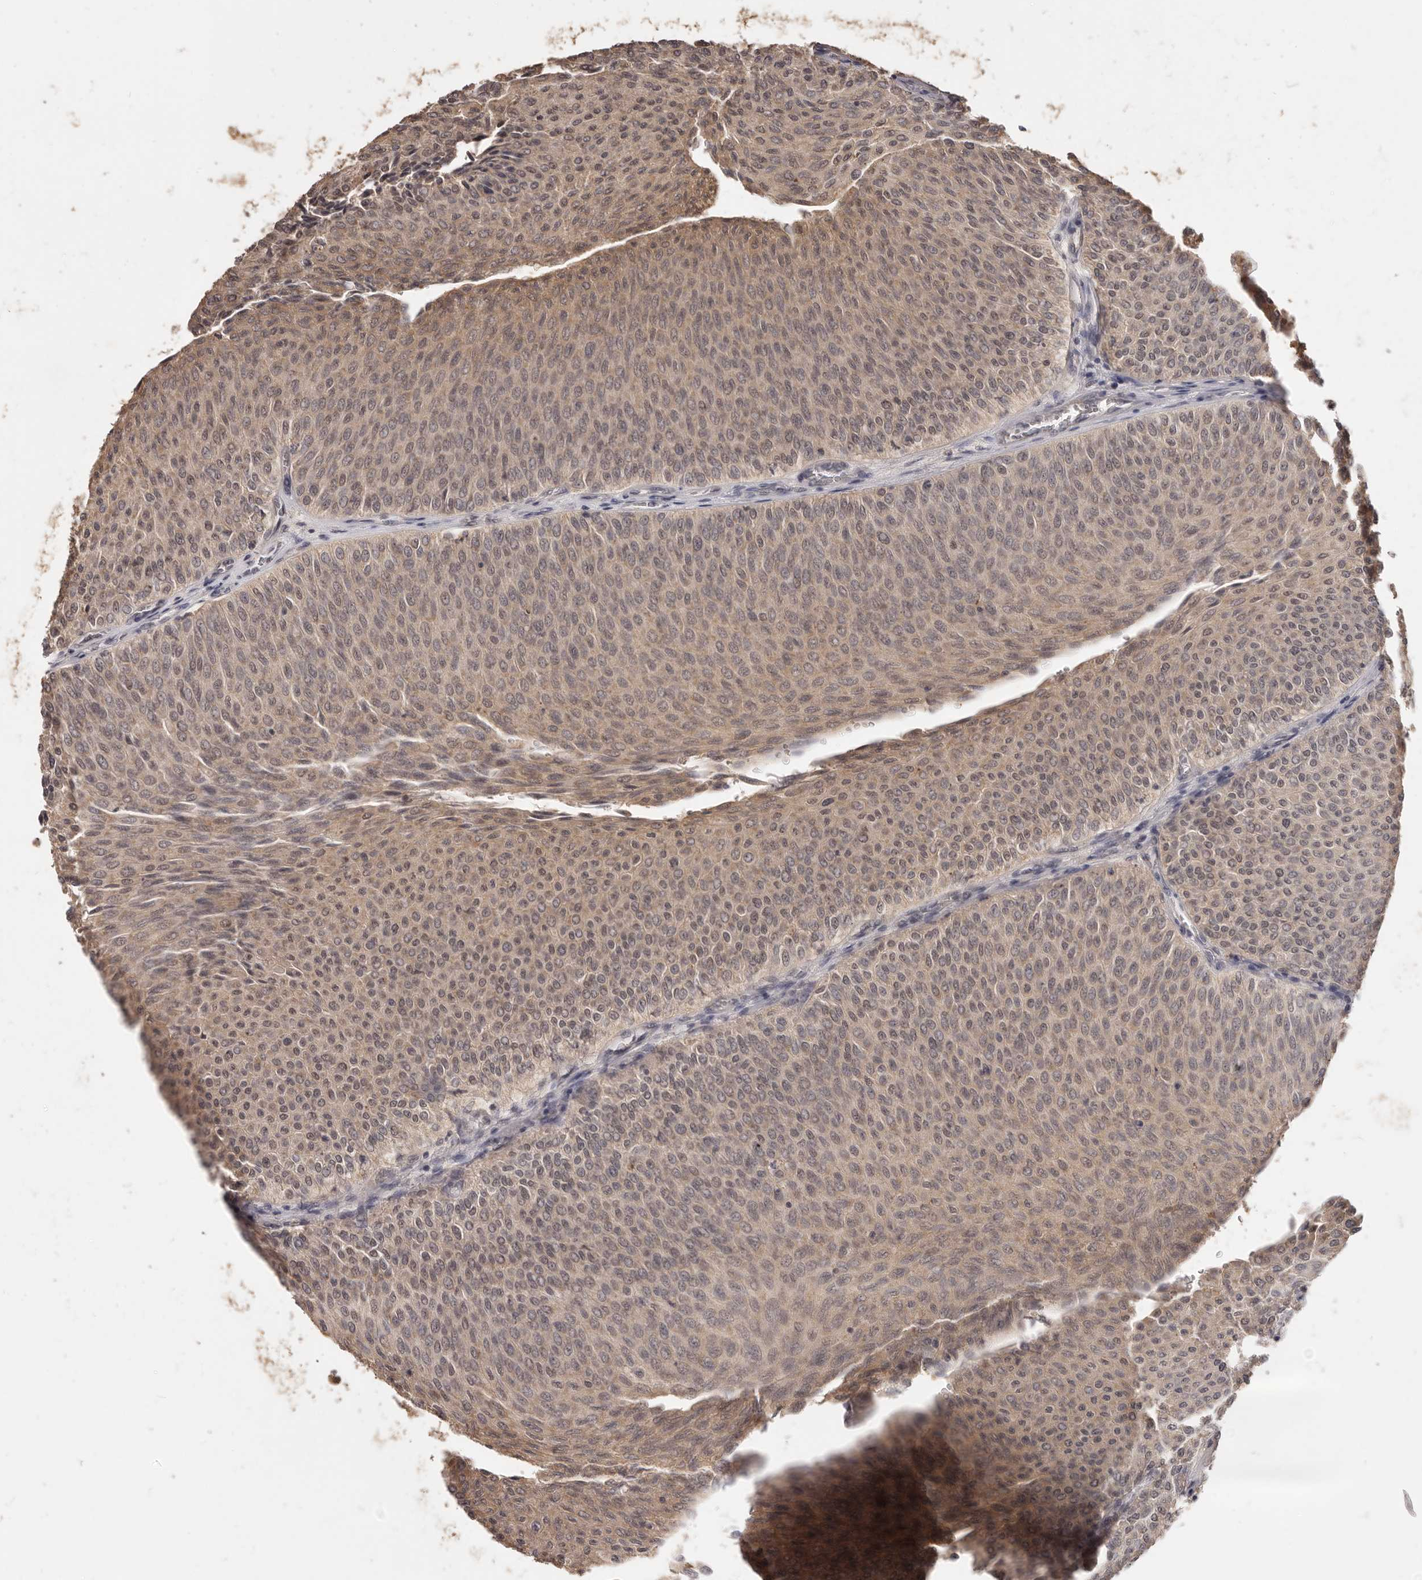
{"staining": {"intensity": "moderate", "quantity": ">75%", "location": "cytoplasmic/membranous,nuclear"}, "tissue": "urothelial cancer", "cell_type": "Tumor cells", "image_type": "cancer", "snomed": [{"axis": "morphology", "description": "Urothelial carcinoma, Low grade"}, {"axis": "topography", "description": "Urinary bladder"}], "caption": "High-magnification brightfield microscopy of urothelial carcinoma (low-grade) stained with DAB (3,3'-diaminobenzidine) (brown) and counterstained with hematoxylin (blue). tumor cells exhibit moderate cytoplasmic/membranous and nuclear positivity is identified in approximately>75% of cells. The staining is performed using DAB (3,3'-diaminobenzidine) brown chromogen to label protein expression. The nuclei are counter-stained blue using hematoxylin.", "gene": "TSPAN13", "patient": {"sex": "male", "age": 78}}